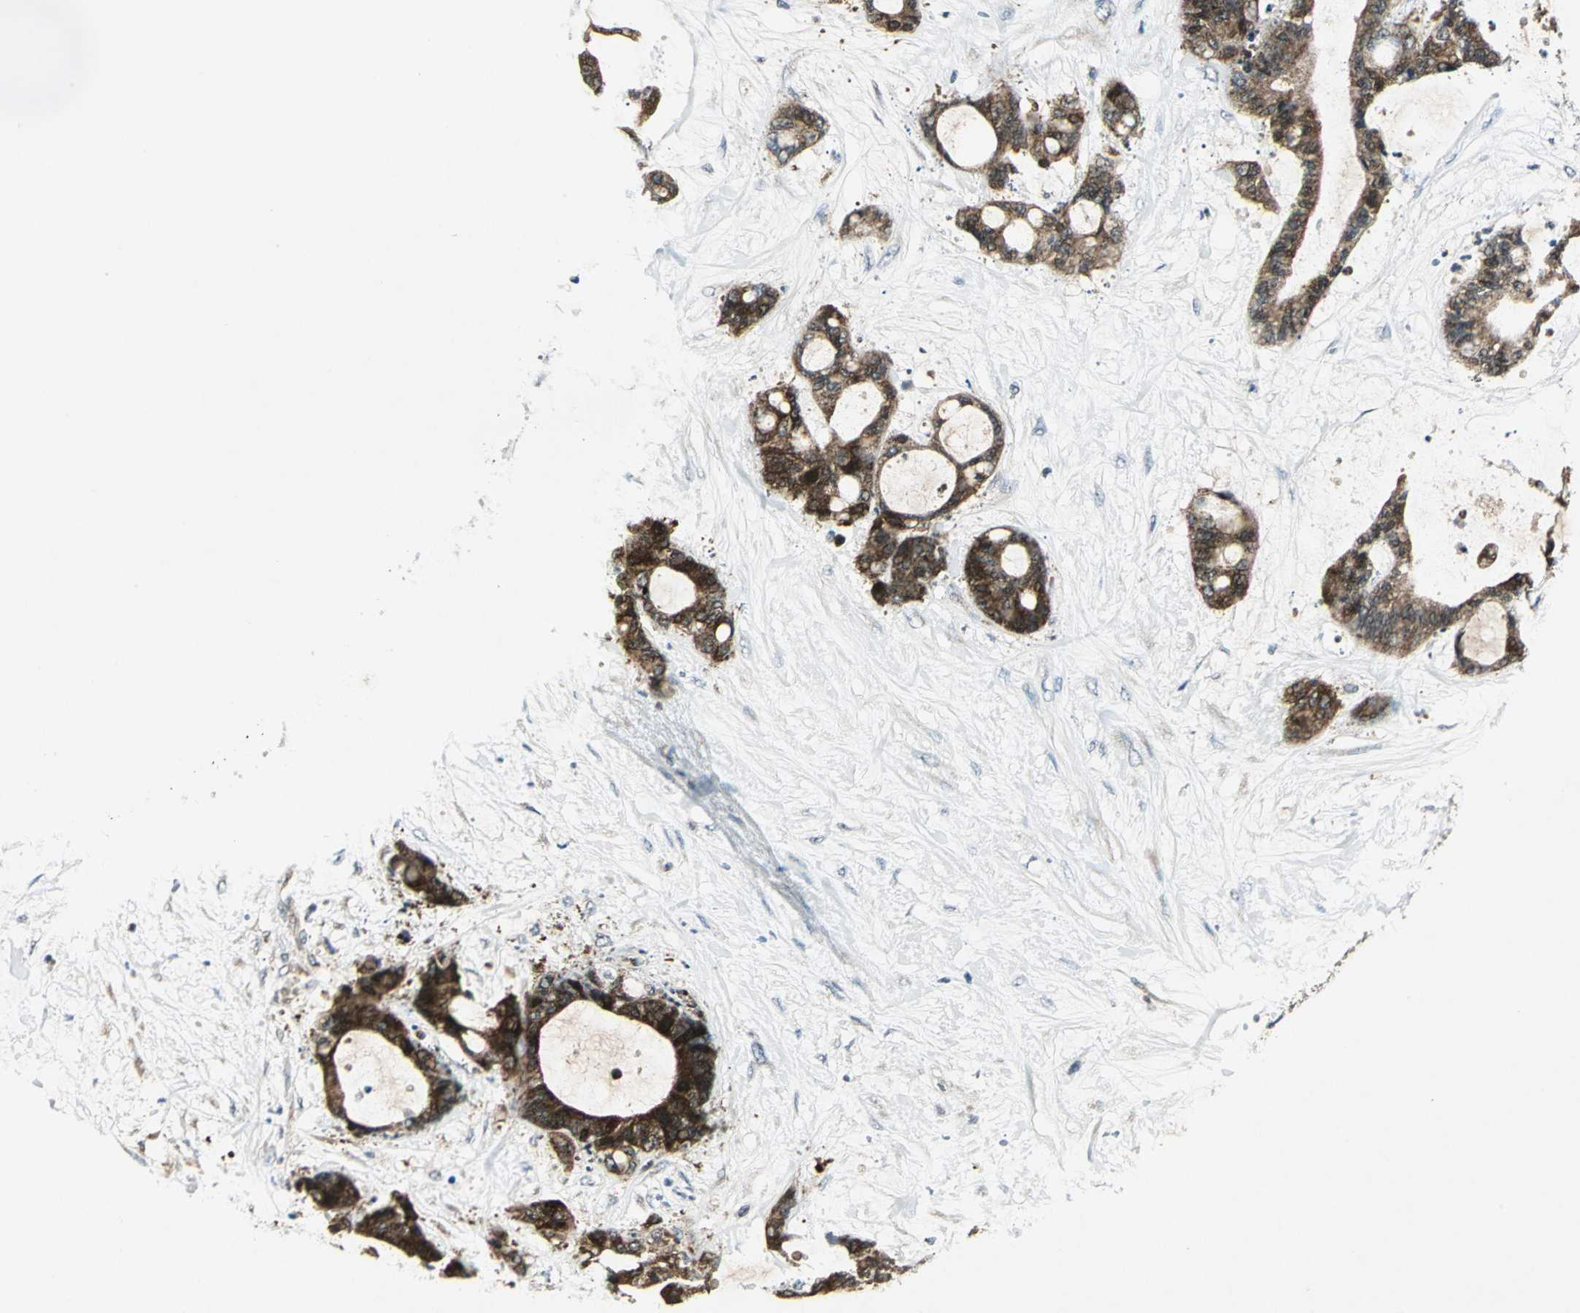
{"staining": {"intensity": "strong", "quantity": ">75%", "location": "cytoplasmic/membranous"}, "tissue": "liver cancer", "cell_type": "Tumor cells", "image_type": "cancer", "snomed": [{"axis": "morphology", "description": "Cholangiocarcinoma"}, {"axis": "topography", "description": "Liver"}], "caption": "There is high levels of strong cytoplasmic/membranous staining in tumor cells of cholangiocarcinoma (liver), as demonstrated by immunohistochemical staining (brown color).", "gene": "AHSA1", "patient": {"sex": "female", "age": 73}}